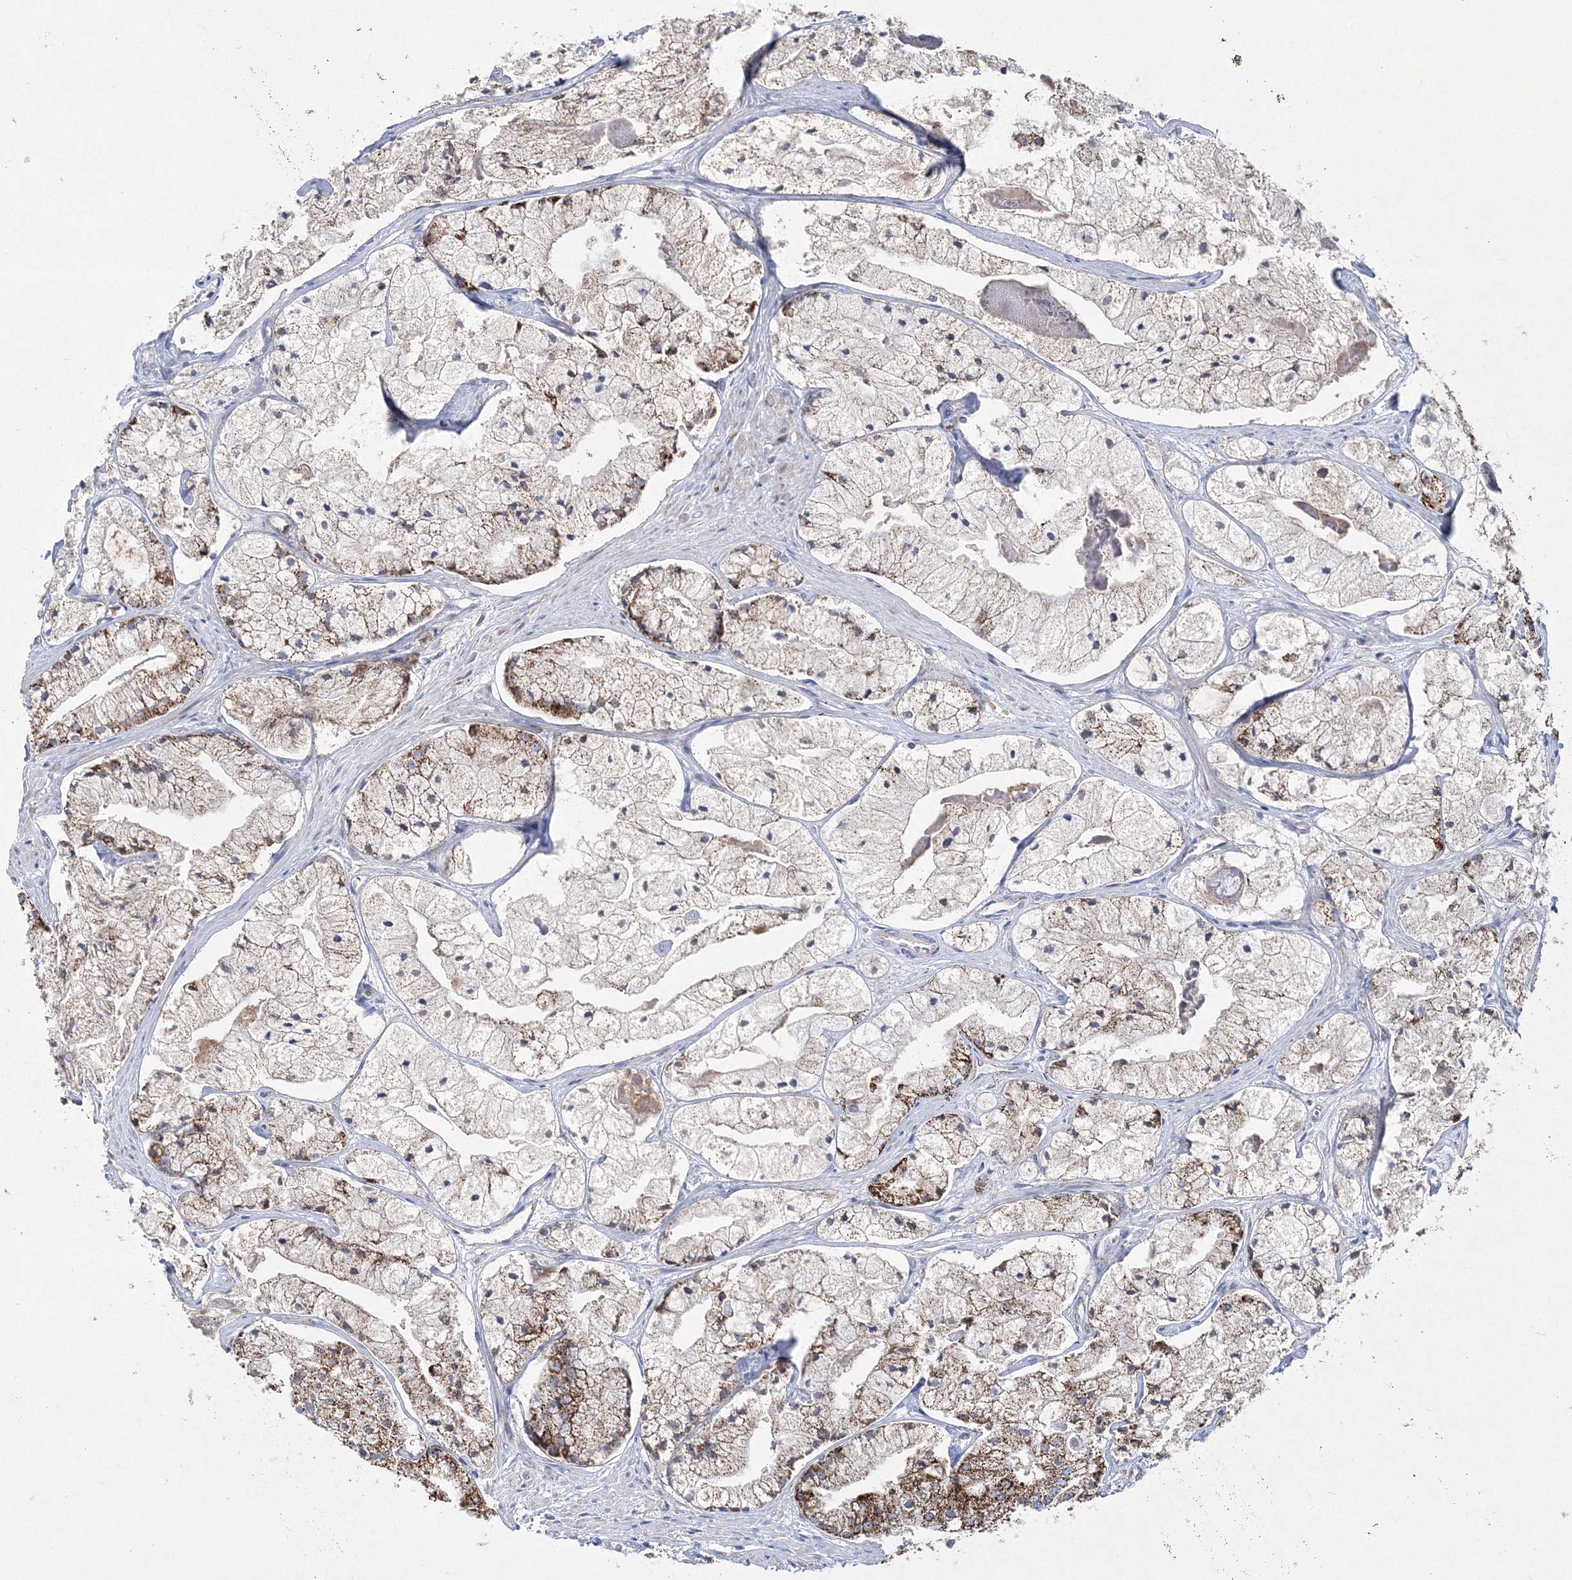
{"staining": {"intensity": "moderate", "quantity": "25%-75%", "location": "cytoplasmic/membranous"}, "tissue": "prostate cancer", "cell_type": "Tumor cells", "image_type": "cancer", "snomed": [{"axis": "morphology", "description": "Adenocarcinoma, High grade"}, {"axis": "topography", "description": "Prostate"}], "caption": "Prostate cancer stained with a brown dye demonstrates moderate cytoplasmic/membranous positive expression in approximately 25%-75% of tumor cells.", "gene": "HIBCH", "patient": {"sex": "male", "age": 50}}